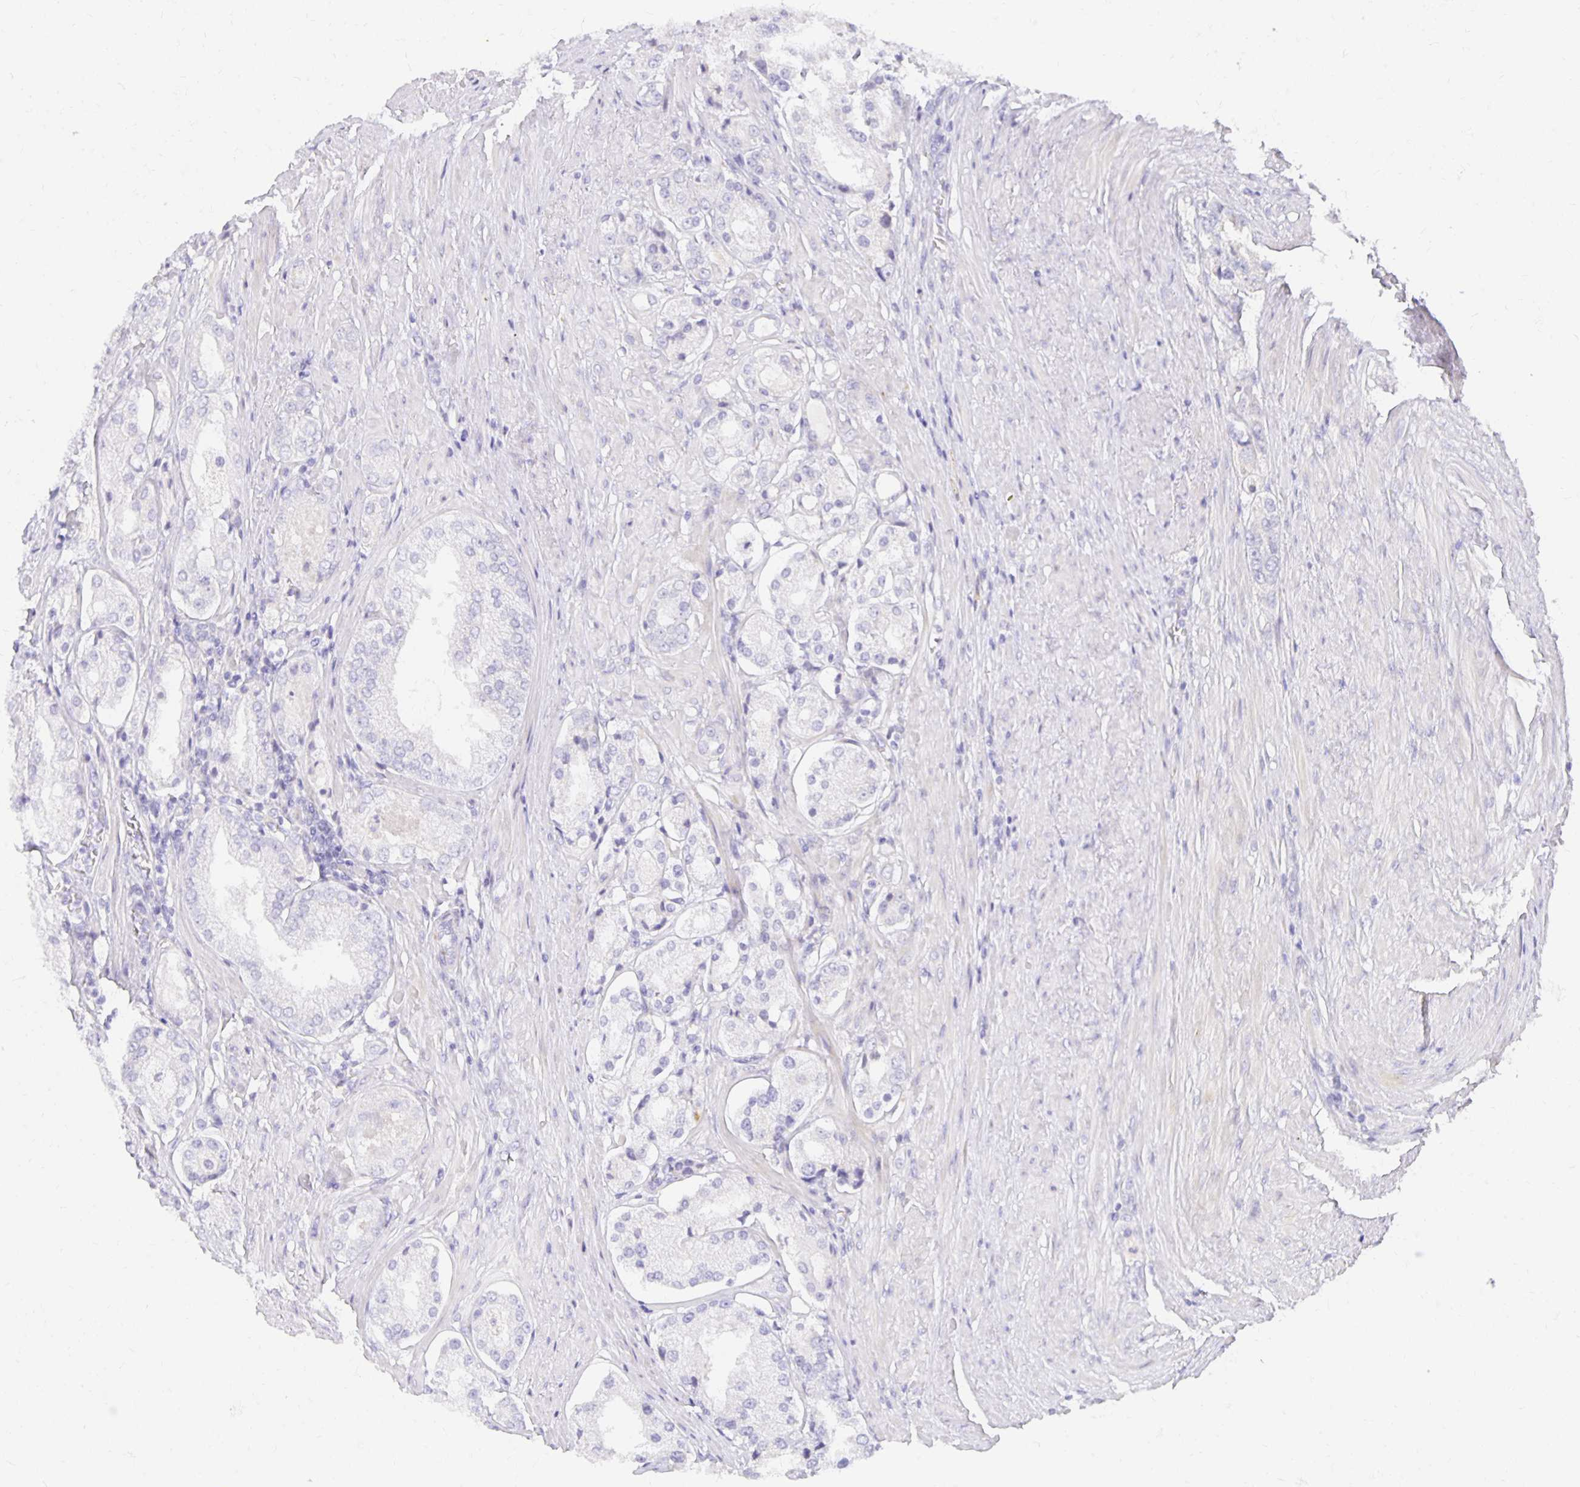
{"staining": {"intensity": "negative", "quantity": "none", "location": "none"}, "tissue": "prostate cancer", "cell_type": "Tumor cells", "image_type": "cancer", "snomed": [{"axis": "morphology", "description": "Adenocarcinoma, Low grade"}, {"axis": "topography", "description": "Prostate"}], "caption": "Photomicrograph shows no protein expression in tumor cells of prostate cancer (adenocarcinoma (low-grade)) tissue.", "gene": "PLOD1", "patient": {"sex": "male", "age": 68}}